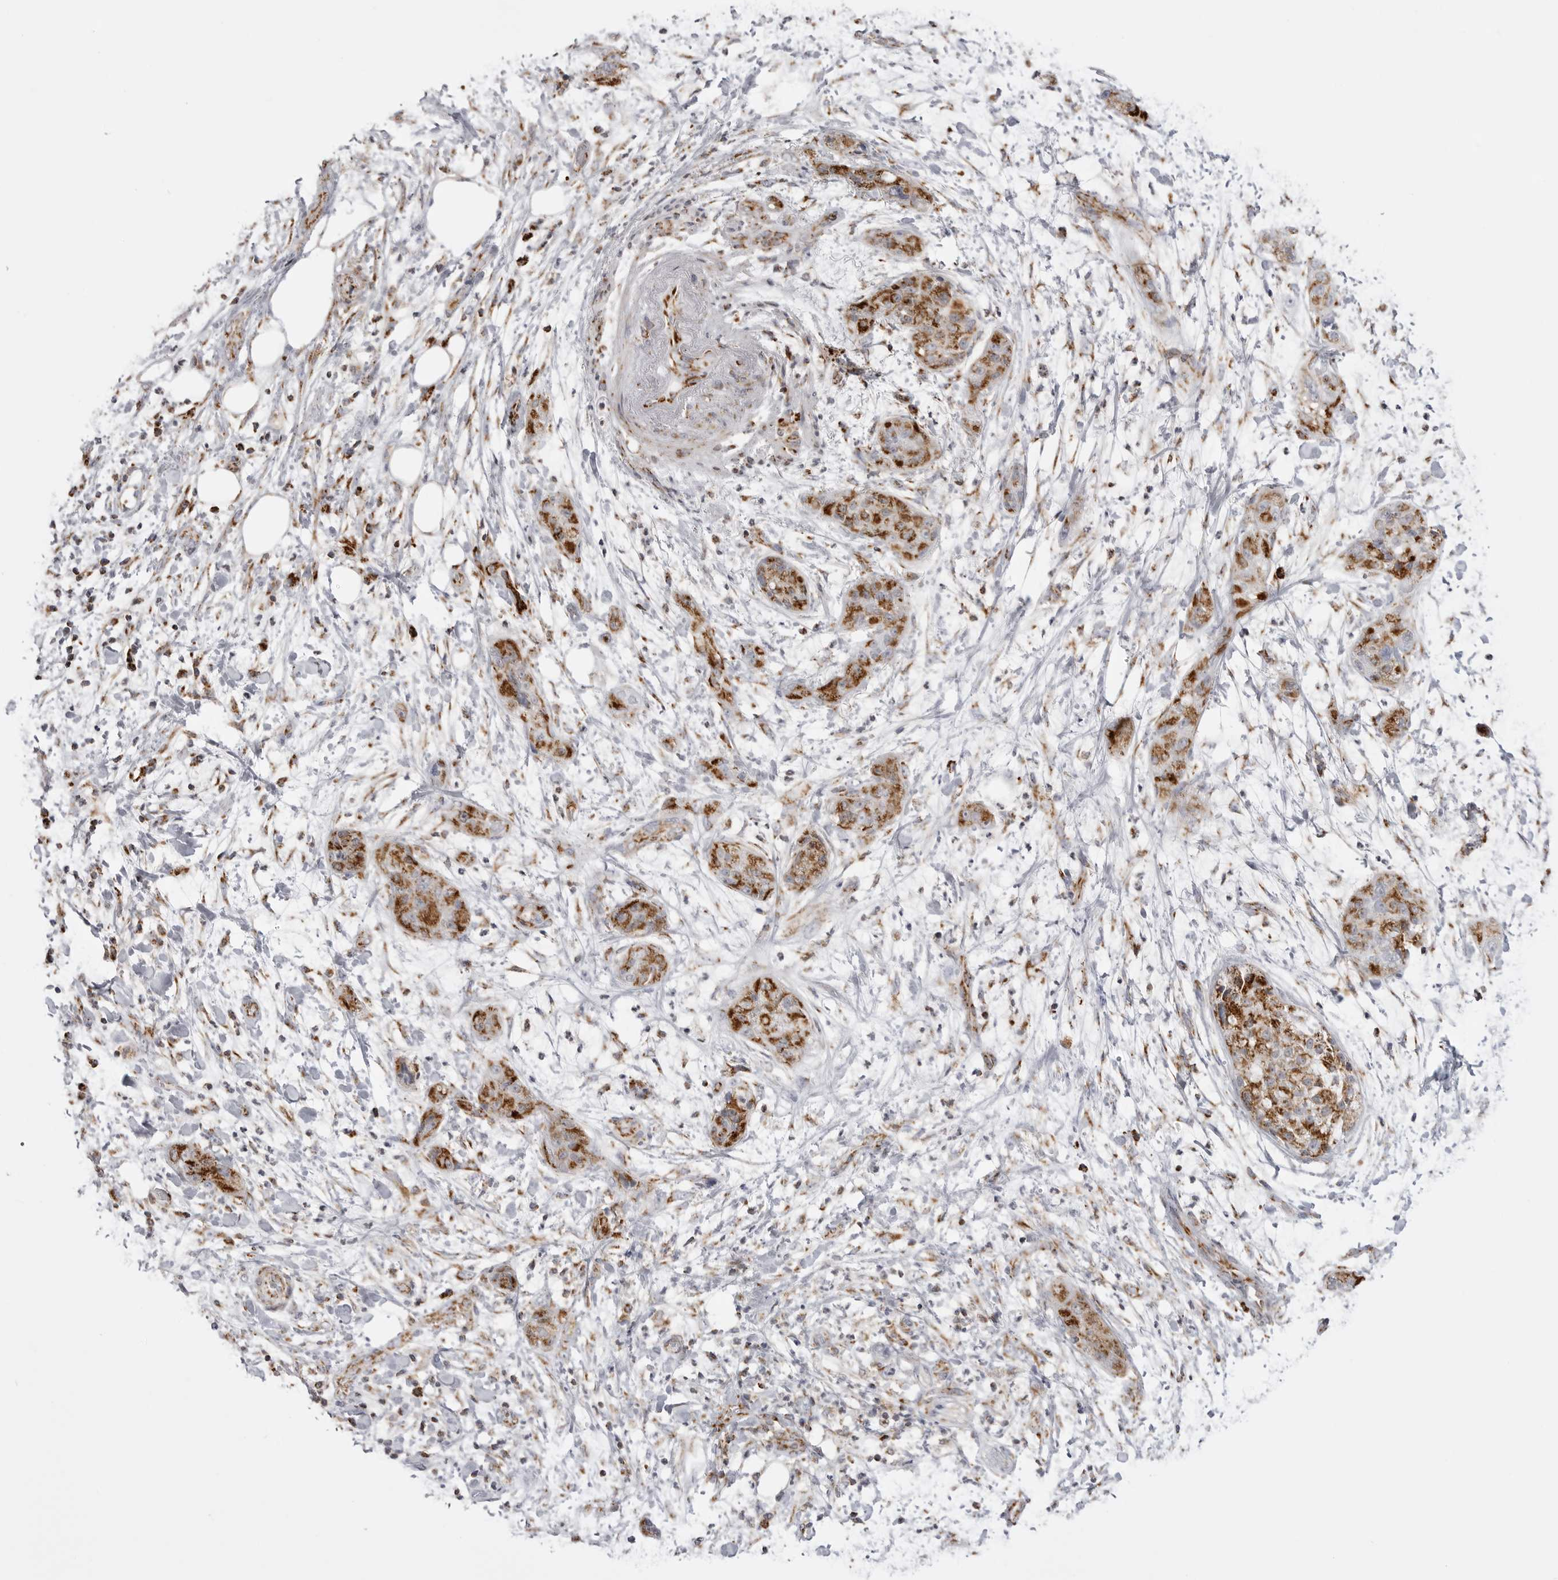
{"staining": {"intensity": "strong", "quantity": ">75%", "location": "cytoplasmic/membranous"}, "tissue": "pancreatic cancer", "cell_type": "Tumor cells", "image_type": "cancer", "snomed": [{"axis": "morphology", "description": "Adenocarcinoma, NOS"}, {"axis": "topography", "description": "Pancreas"}], "caption": "Approximately >75% of tumor cells in pancreatic cancer (adenocarcinoma) exhibit strong cytoplasmic/membranous protein positivity as visualized by brown immunohistochemical staining.", "gene": "TUFM", "patient": {"sex": "female", "age": 78}}